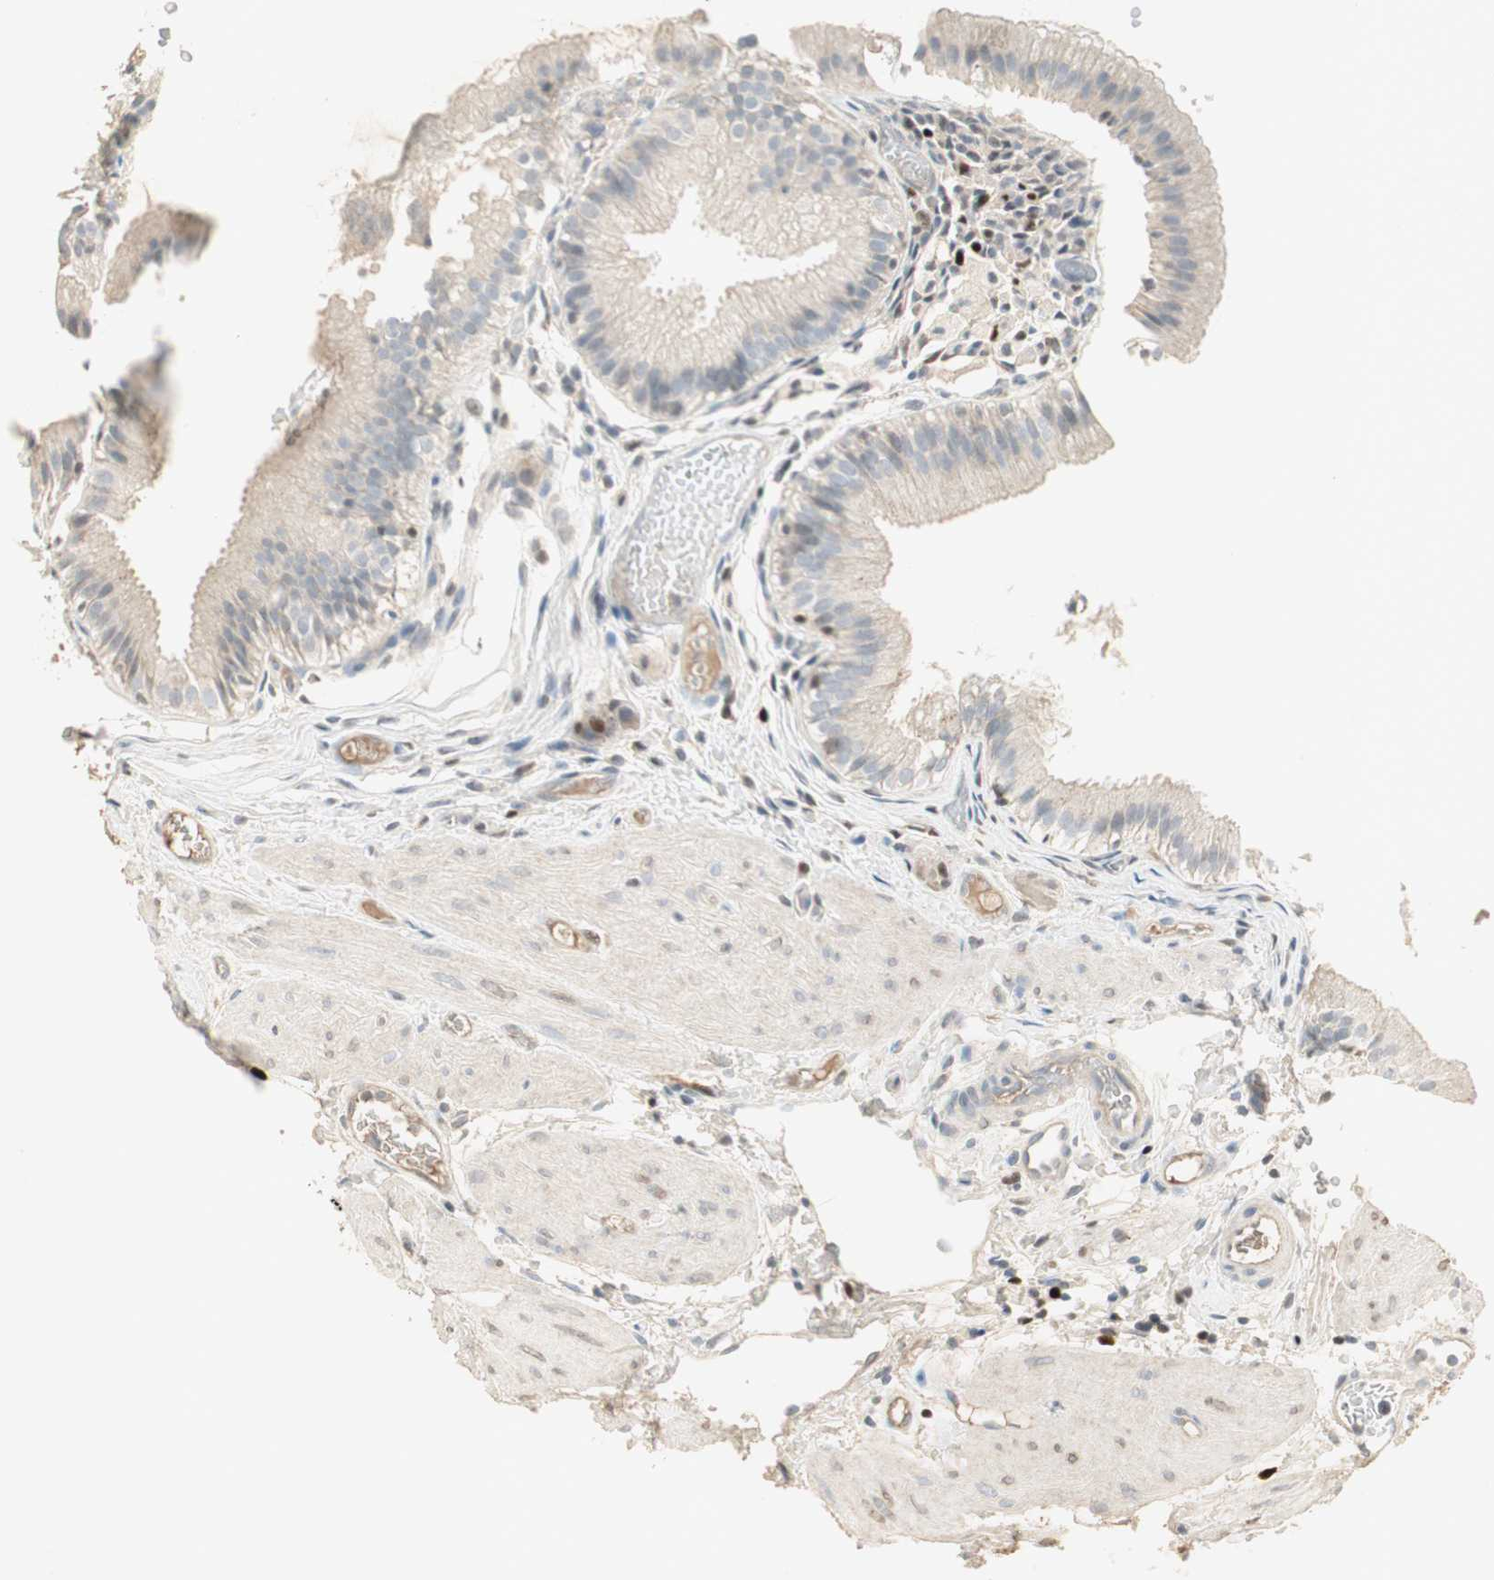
{"staining": {"intensity": "moderate", "quantity": "25%-75%", "location": "cytoplasmic/membranous"}, "tissue": "gallbladder", "cell_type": "Glandular cells", "image_type": "normal", "snomed": [{"axis": "morphology", "description": "Normal tissue, NOS"}, {"axis": "topography", "description": "Gallbladder"}], "caption": "This micrograph reveals IHC staining of benign gallbladder, with medium moderate cytoplasmic/membranous positivity in approximately 25%-75% of glandular cells.", "gene": "RUNX2", "patient": {"sex": "female", "age": 26}}